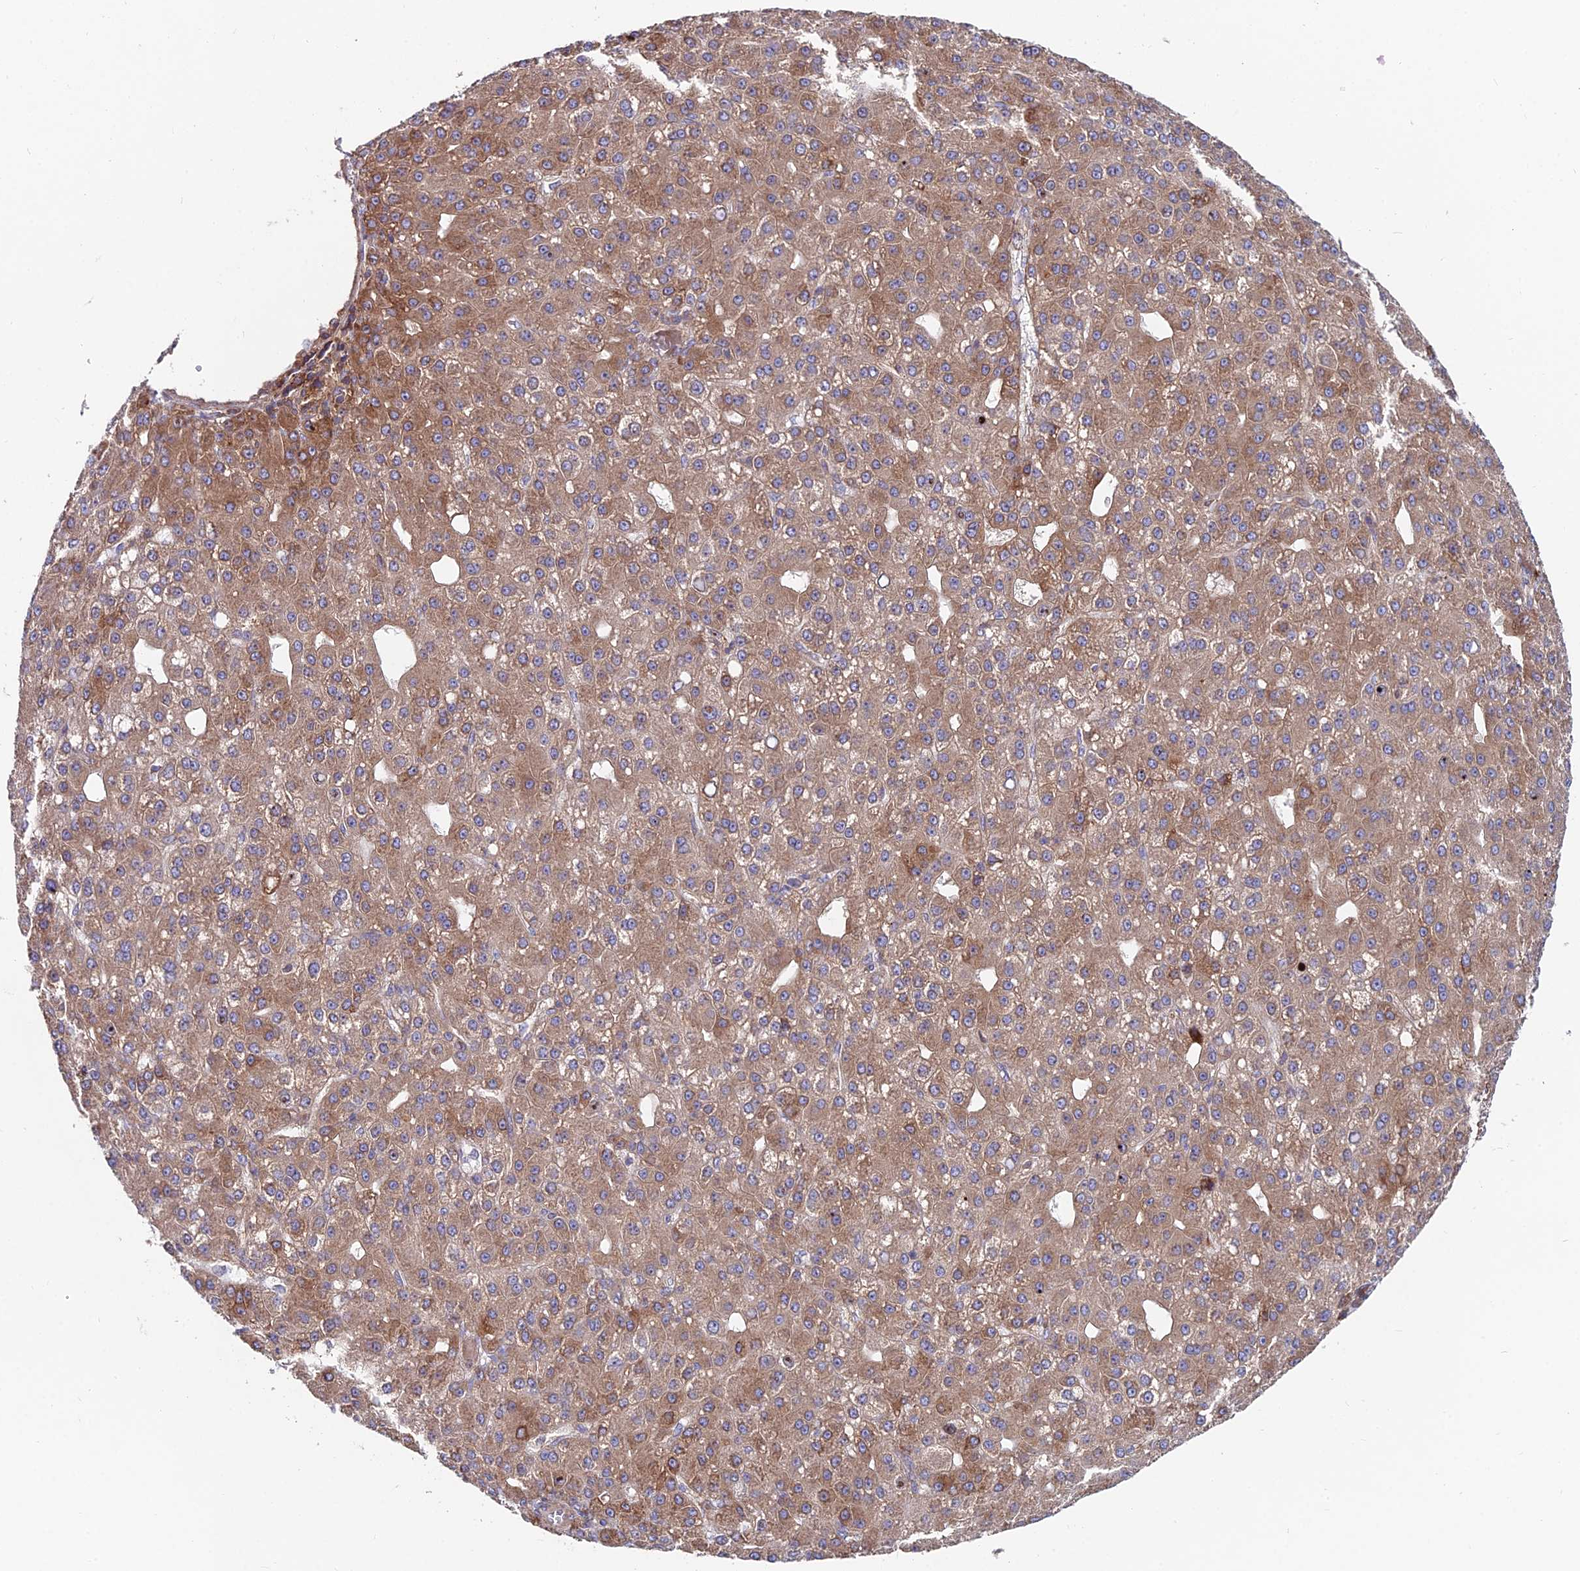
{"staining": {"intensity": "moderate", "quantity": "25%-75%", "location": "cytoplasmic/membranous"}, "tissue": "liver cancer", "cell_type": "Tumor cells", "image_type": "cancer", "snomed": [{"axis": "morphology", "description": "Carcinoma, Hepatocellular, NOS"}, {"axis": "topography", "description": "Liver"}], "caption": "The micrograph exhibits staining of liver cancer, revealing moderate cytoplasmic/membranous protein expression (brown color) within tumor cells. (DAB (3,3'-diaminobenzidine) IHC with brightfield microscopy, high magnification).", "gene": "EIF3K", "patient": {"sex": "male", "age": 67}}